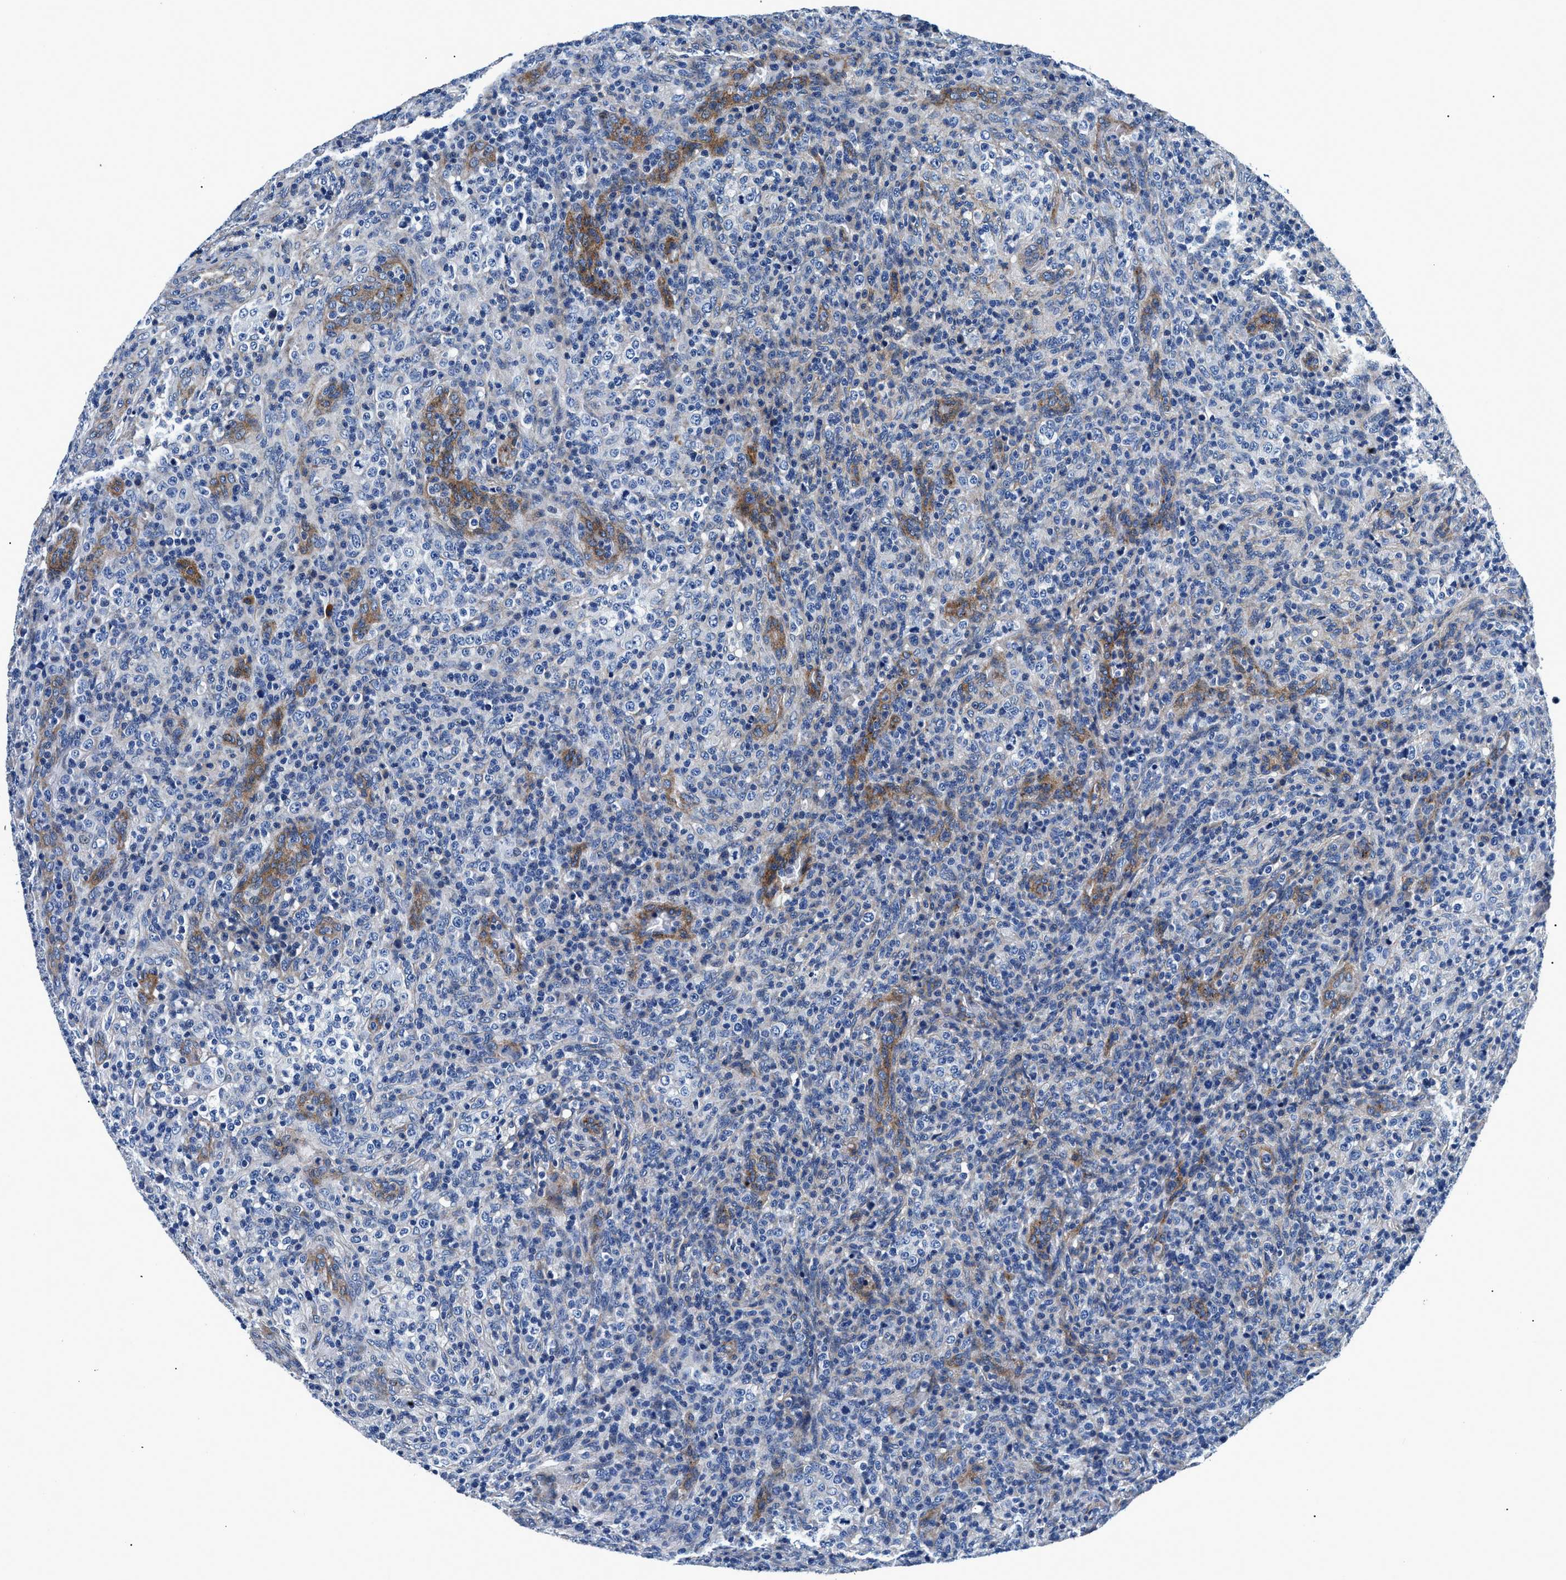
{"staining": {"intensity": "negative", "quantity": "none", "location": "none"}, "tissue": "lymphoma", "cell_type": "Tumor cells", "image_type": "cancer", "snomed": [{"axis": "morphology", "description": "Malignant lymphoma, non-Hodgkin's type, High grade"}, {"axis": "topography", "description": "Lymph node"}], "caption": "An immunohistochemistry histopathology image of high-grade malignant lymphoma, non-Hodgkin's type is shown. There is no staining in tumor cells of high-grade malignant lymphoma, non-Hodgkin's type. (DAB immunohistochemistry (IHC), high magnification).", "gene": "DAG1", "patient": {"sex": "female", "age": 76}}